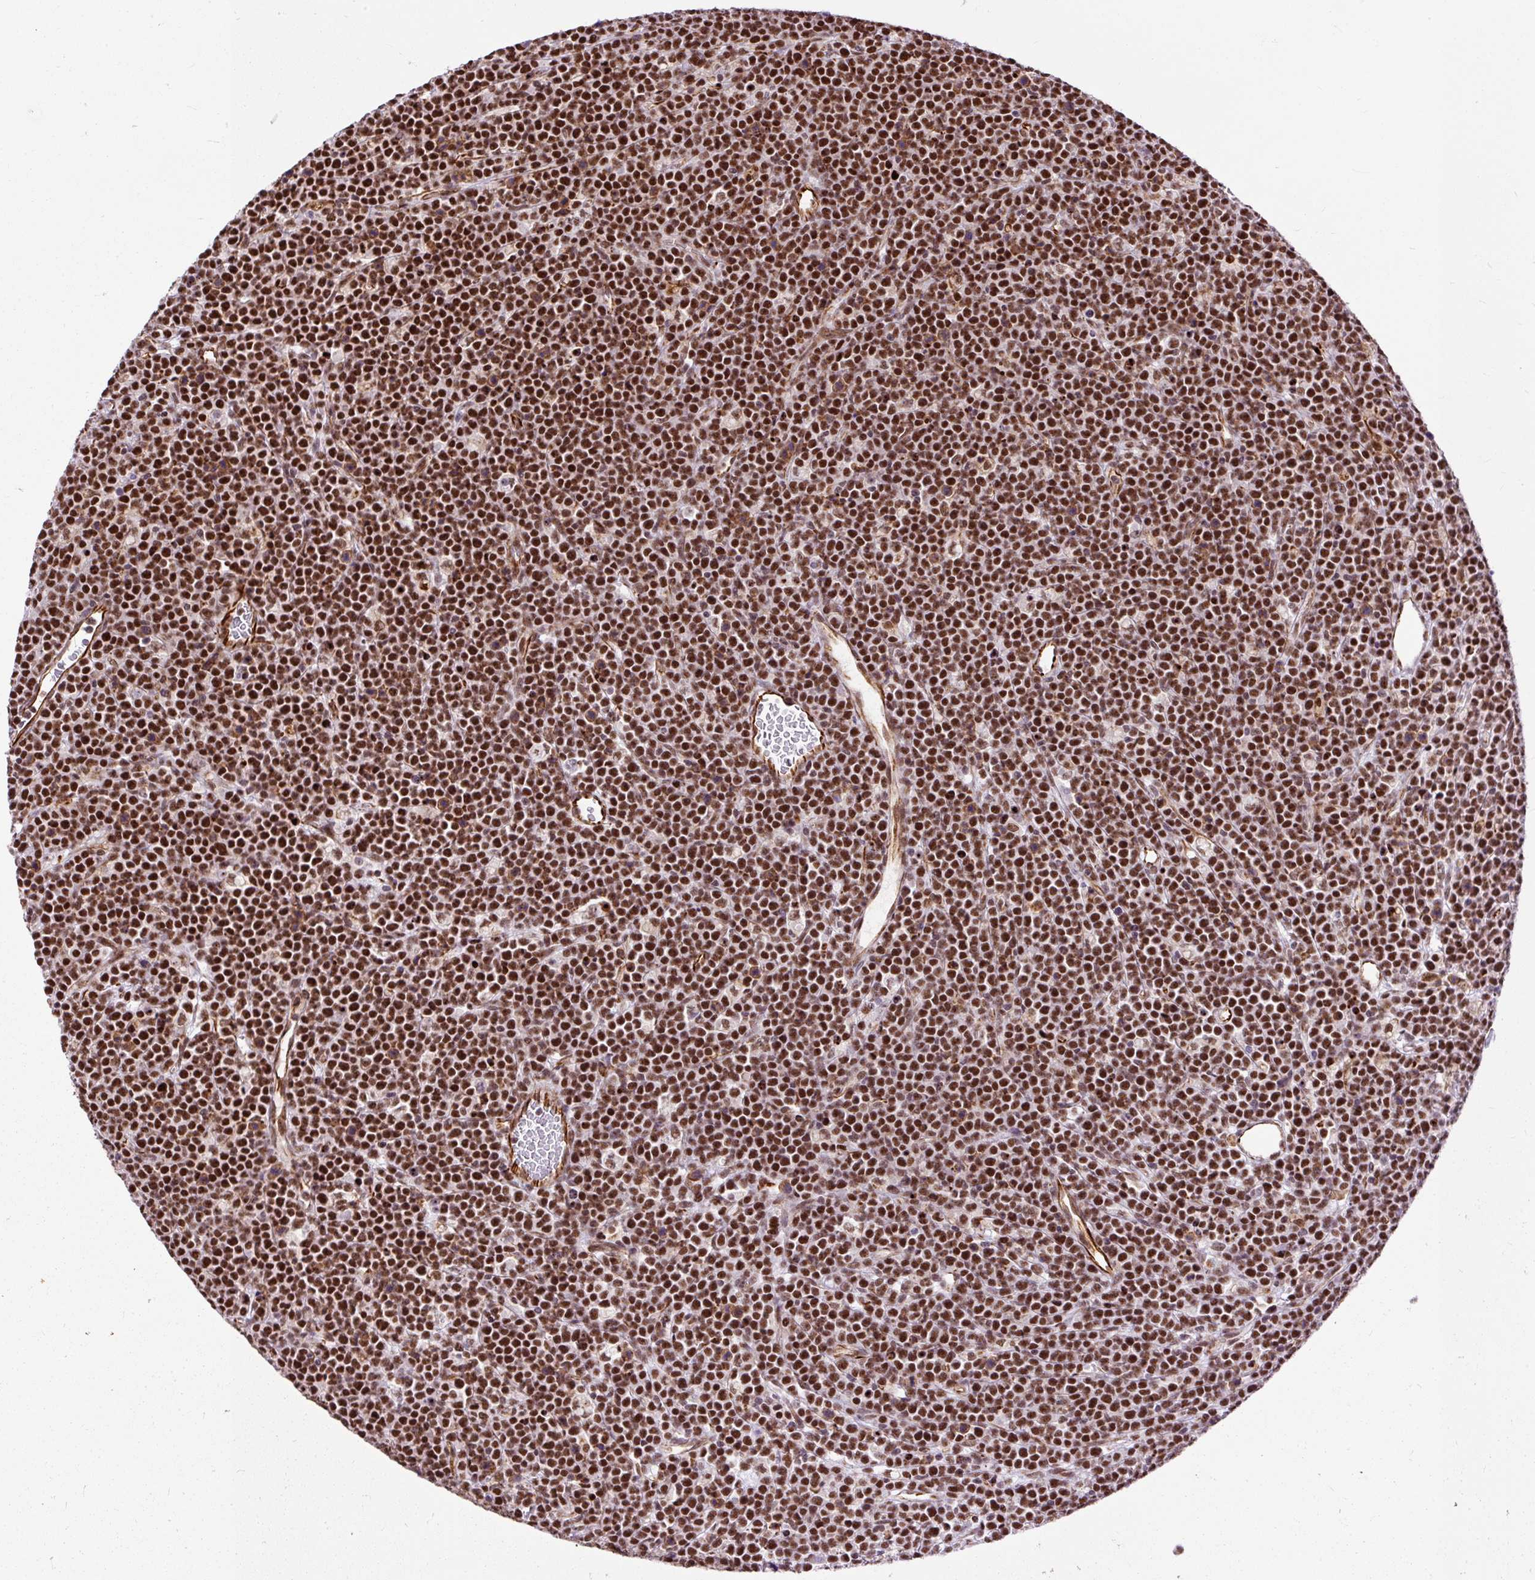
{"staining": {"intensity": "strong", "quantity": ">75%", "location": "nuclear"}, "tissue": "lymphoma", "cell_type": "Tumor cells", "image_type": "cancer", "snomed": [{"axis": "morphology", "description": "Malignant lymphoma, non-Hodgkin's type, High grade"}, {"axis": "topography", "description": "Ovary"}], "caption": "Immunohistochemical staining of high-grade malignant lymphoma, non-Hodgkin's type displays high levels of strong nuclear expression in about >75% of tumor cells.", "gene": "LUC7L2", "patient": {"sex": "female", "age": 56}}